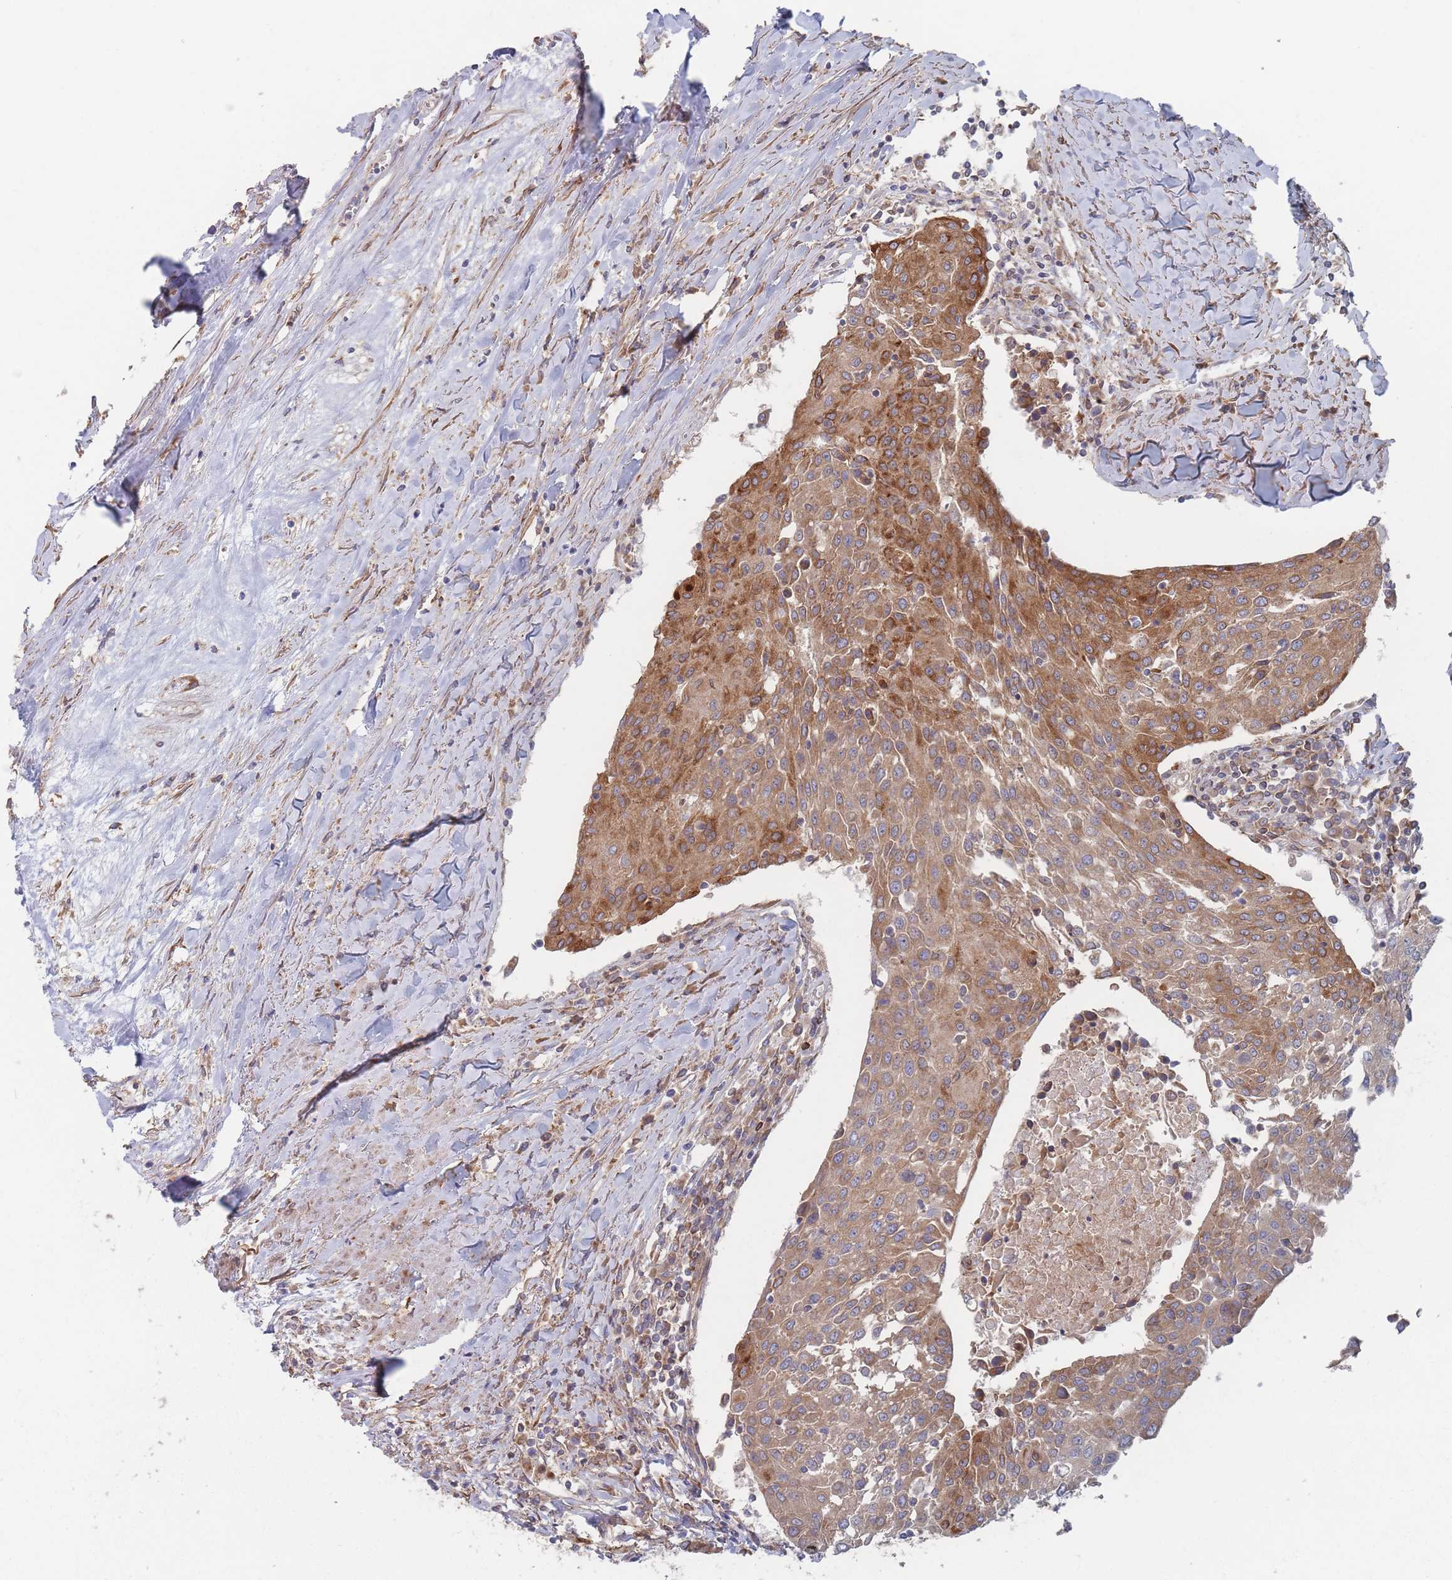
{"staining": {"intensity": "strong", "quantity": ">75%", "location": "cytoplasmic/membranous"}, "tissue": "urothelial cancer", "cell_type": "Tumor cells", "image_type": "cancer", "snomed": [{"axis": "morphology", "description": "Urothelial carcinoma, High grade"}, {"axis": "topography", "description": "Urinary bladder"}], "caption": "Strong cytoplasmic/membranous protein staining is appreciated in approximately >75% of tumor cells in high-grade urothelial carcinoma. The protein is stained brown, and the nuclei are stained in blue (DAB IHC with brightfield microscopy, high magnification).", "gene": "KDSR", "patient": {"sex": "female", "age": 85}}